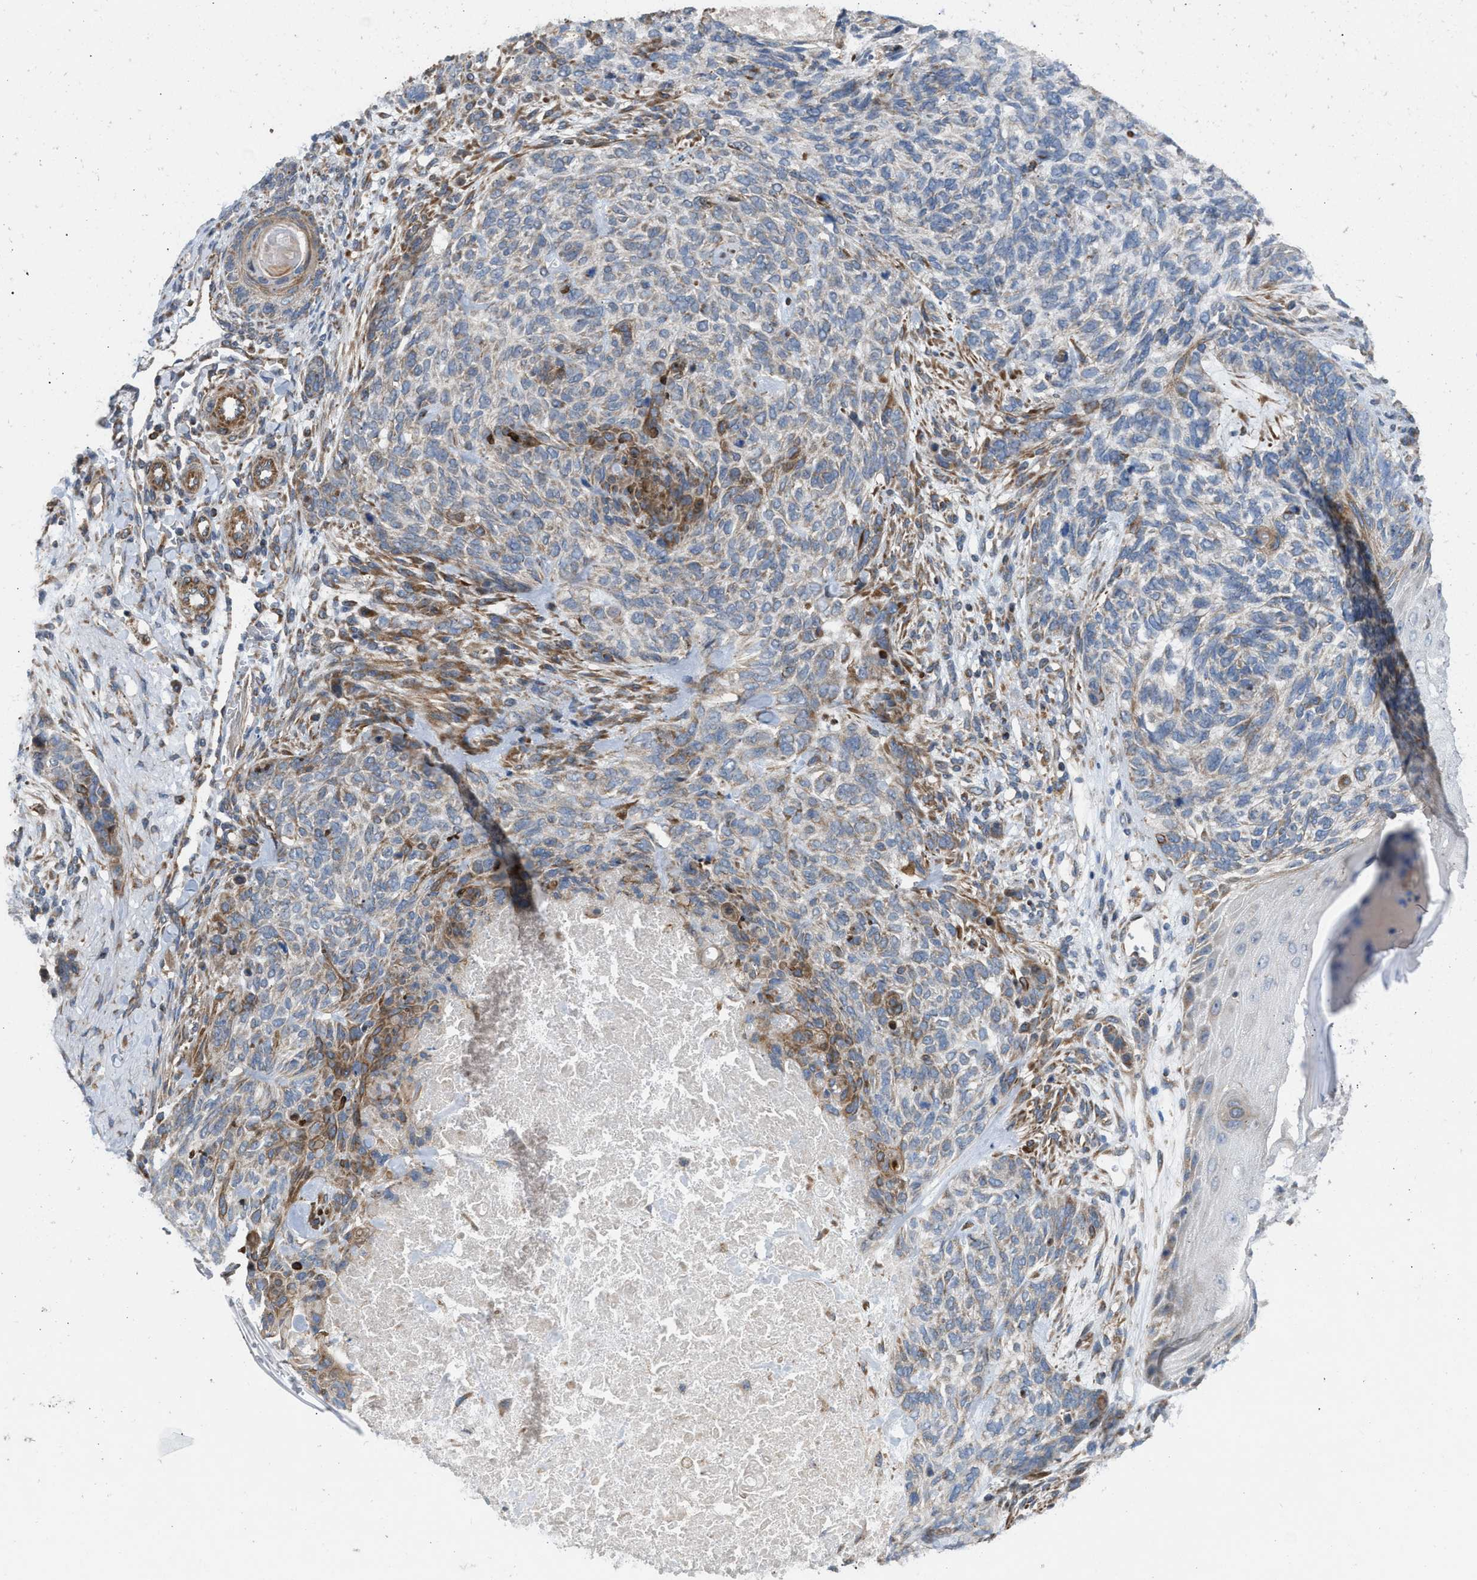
{"staining": {"intensity": "moderate", "quantity": "<25%", "location": "cytoplasmic/membranous"}, "tissue": "skin cancer", "cell_type": "Tumor cells", "image_type": "cancer", "snomed": [{"axis": "morphology", "description": "Basal cell carcinoma"}, {"axis": "topography", "description": "Skin"}], "caption": "Basal cell carcinoma (skin) stained for a protein (brown) exhibits moderate cytoplasmic/membranous positive expression in approximately <25% of tumor cells.", "gene": "SLC10A3", "patient": {"sex": "male", "age": 55}}